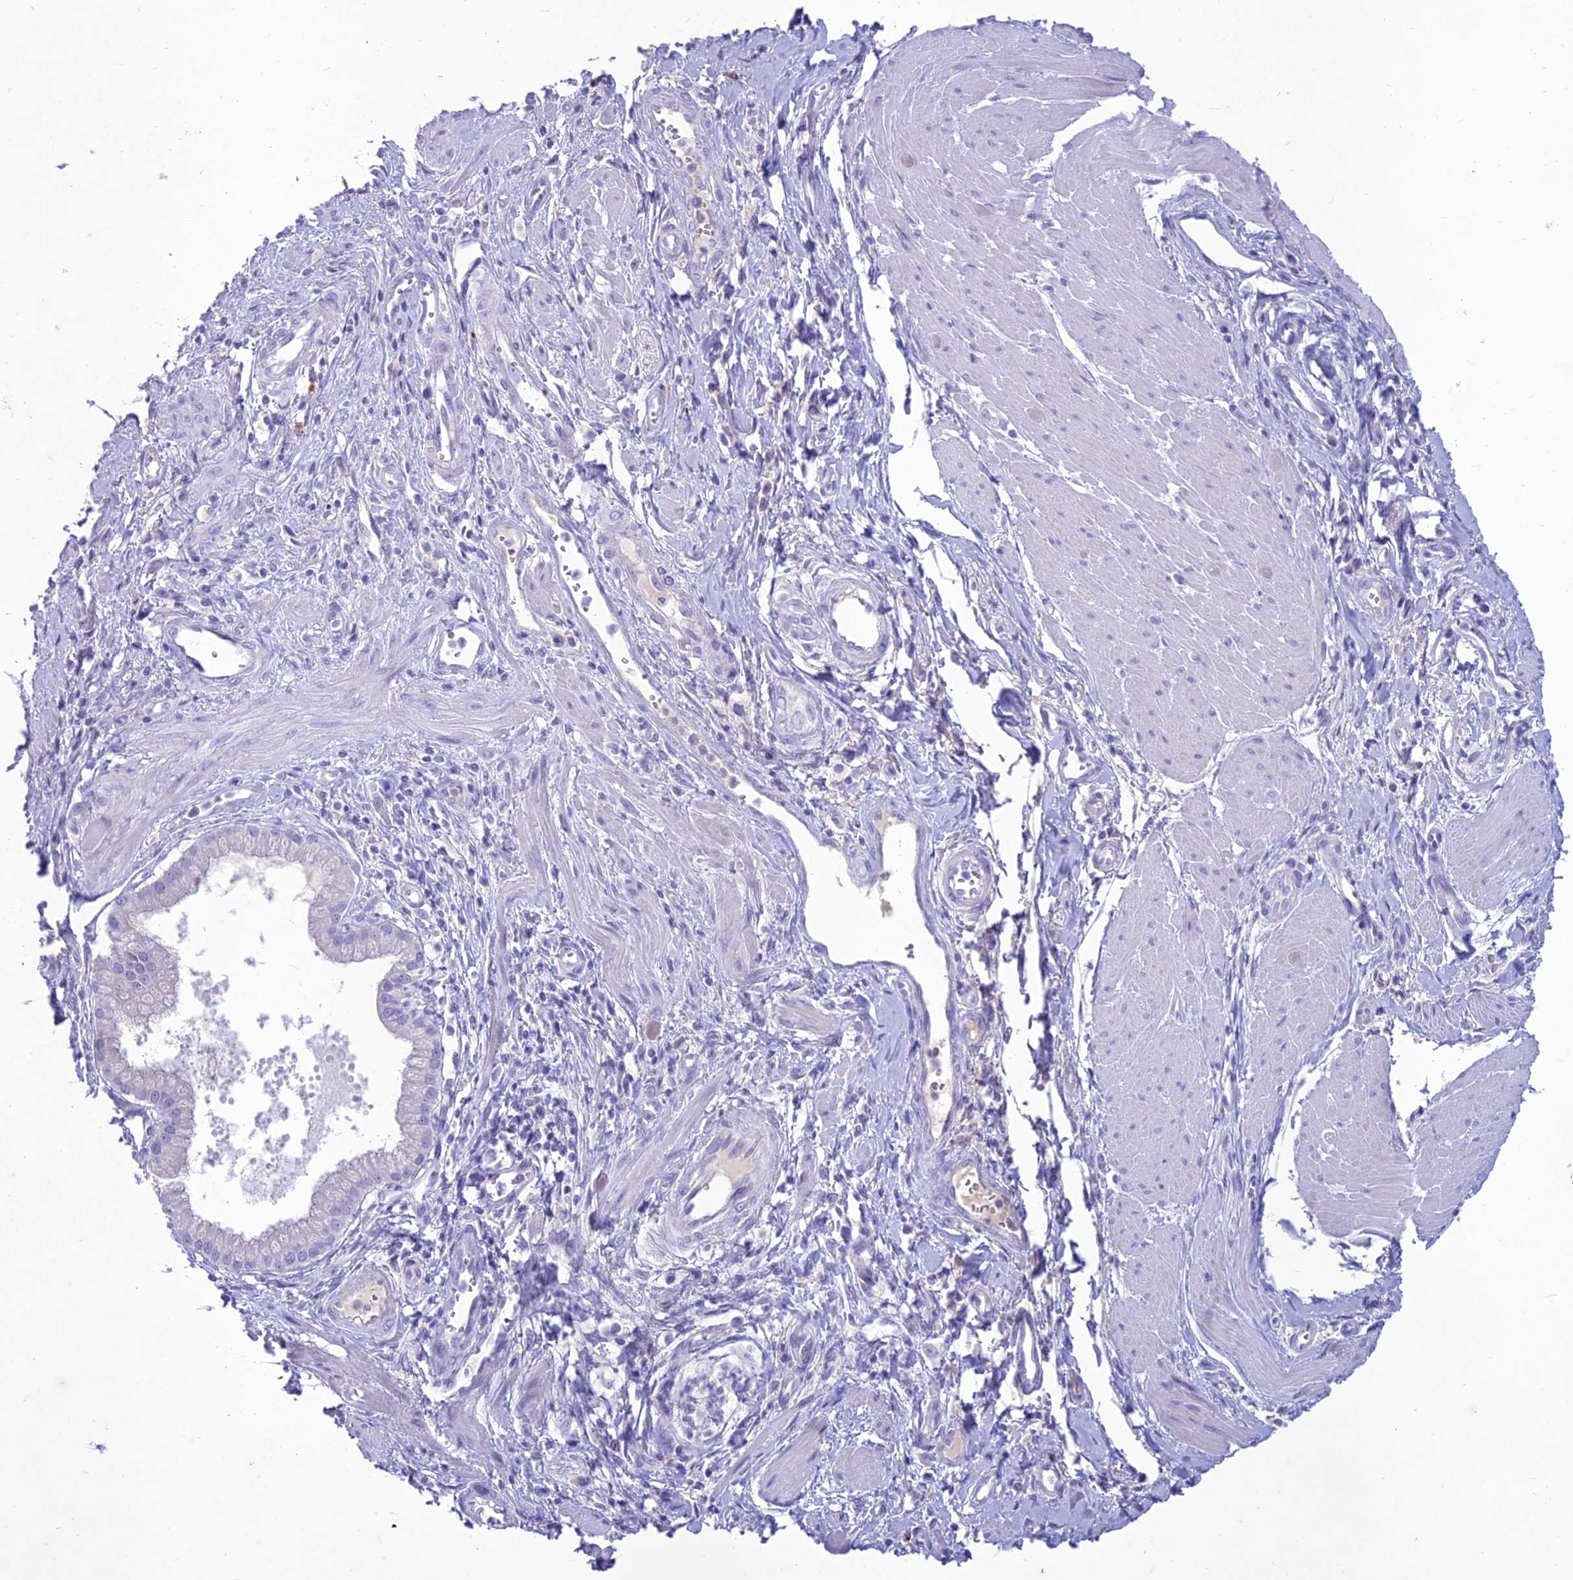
{"staining": {"intensity": "negative", "quantity": "none", "location": "none"}, "tissue": "pancreatic cancer", "cell_type": "Tumor cells", "image_type": "cancer", "snomed": [{"axis": "morphology", "description": "Adenocarcinoma, NOS"}, {"axis": "topography", "description": "Pancreas"}], "caption": "IHC image of pancreatic cancer (adenocarcinoma) stained for a protein (brown), which exhibits no staining in tumor cells.", "gene": "IFT172", "patient": {"sex": "male", "age": 78}}